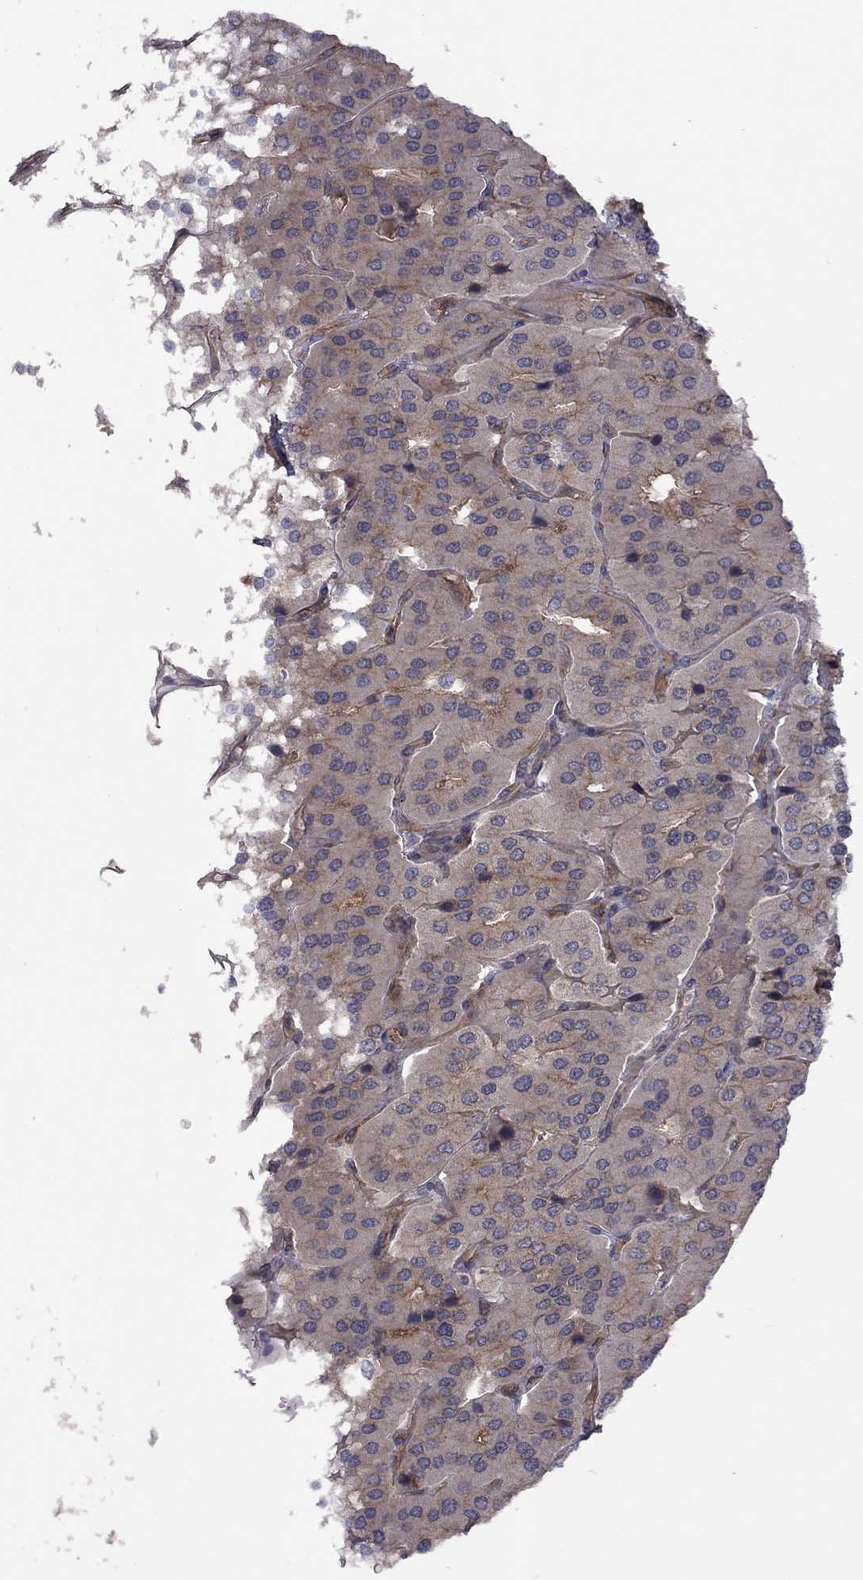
{"staining": {"intensity": "moderate", "quantity": "<25%", "location": "cytoplasmic/membranous"}, "tissue": "parathyroid gland", "cell_type": "Glandular cells", "image_type": "normal", "snomed": [{"axis": "morphology", "description": "Normal tissue, NOS"}, {"axis": "morphology", "description": "Adenoma, NOS"}, {"axis": "topography", "description": "Parathyroid gland"}], "caption": "Parathyroid gland was stained to show a protein in brown. There is low levels of moderate cytoplasmic/membranous staining in approximately <25% of glandular cells. (brown staining indicates protein expression, while blue staining denotes nuclei).", "gene": "EXOC3L2", "patient": {"sex": "female", "age": 86}}